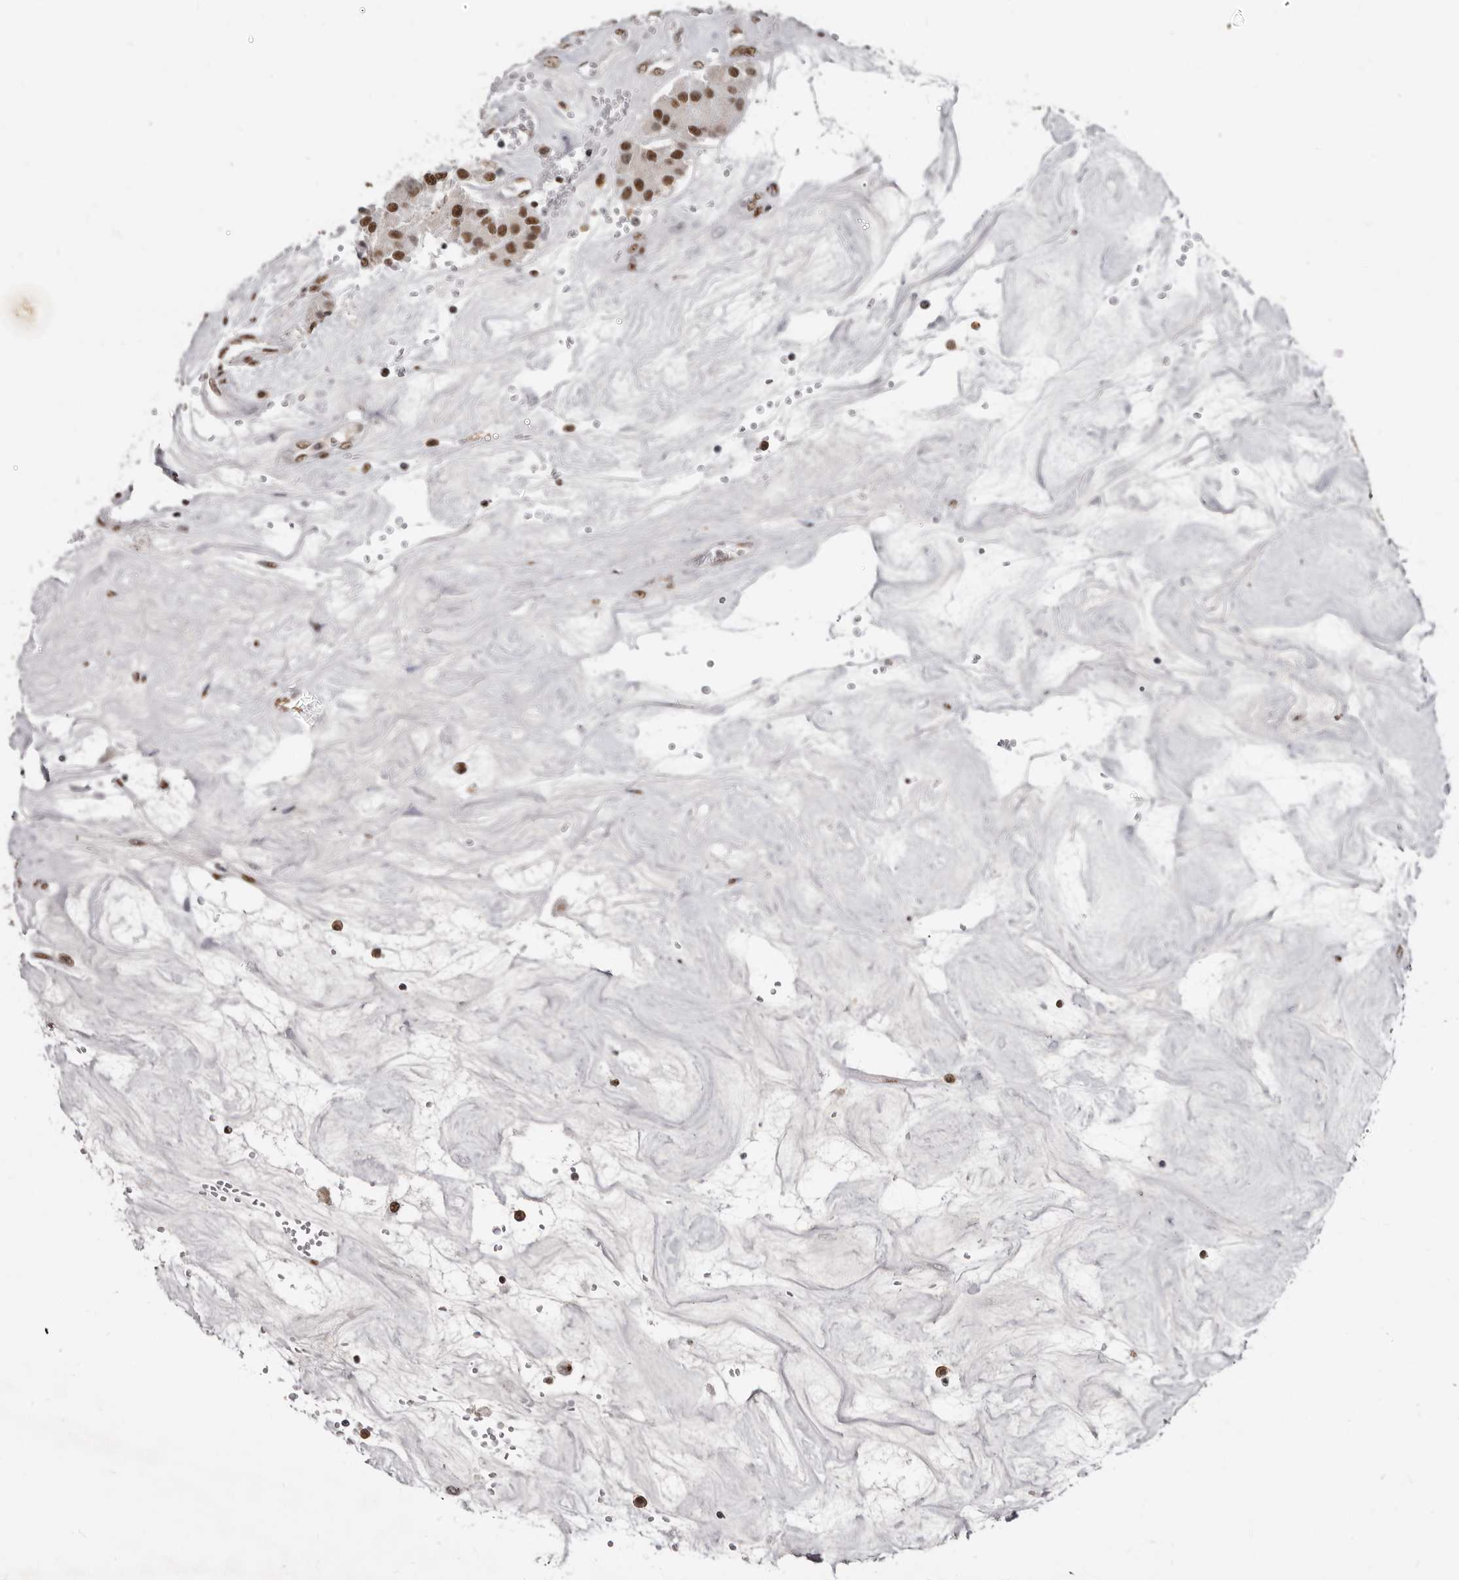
{"staining": {"intensity": "strong", "quantity": ">75%", "location": "nuclear"}, "tissue": "carcinoid", "cell_type": "Tumor cells", "image_type": "cancer", "snomed": [{"axis": "morphology", "description": "Carcinoid, malignant, NOS"}, {"axis": "topography", "description": "Pancreas"}], "caption": "Strong nuclear protein expression is present in about >75% of tumor cells in malignant carcinoid. Using DAB (3,3'-diaminobenzidine) (brown) and hematoxylin (blue) stains, captured at high magnification using brightfield microscopy.", "gene": "SCAF4", "patient": {"sex": "male", "age": 41}}